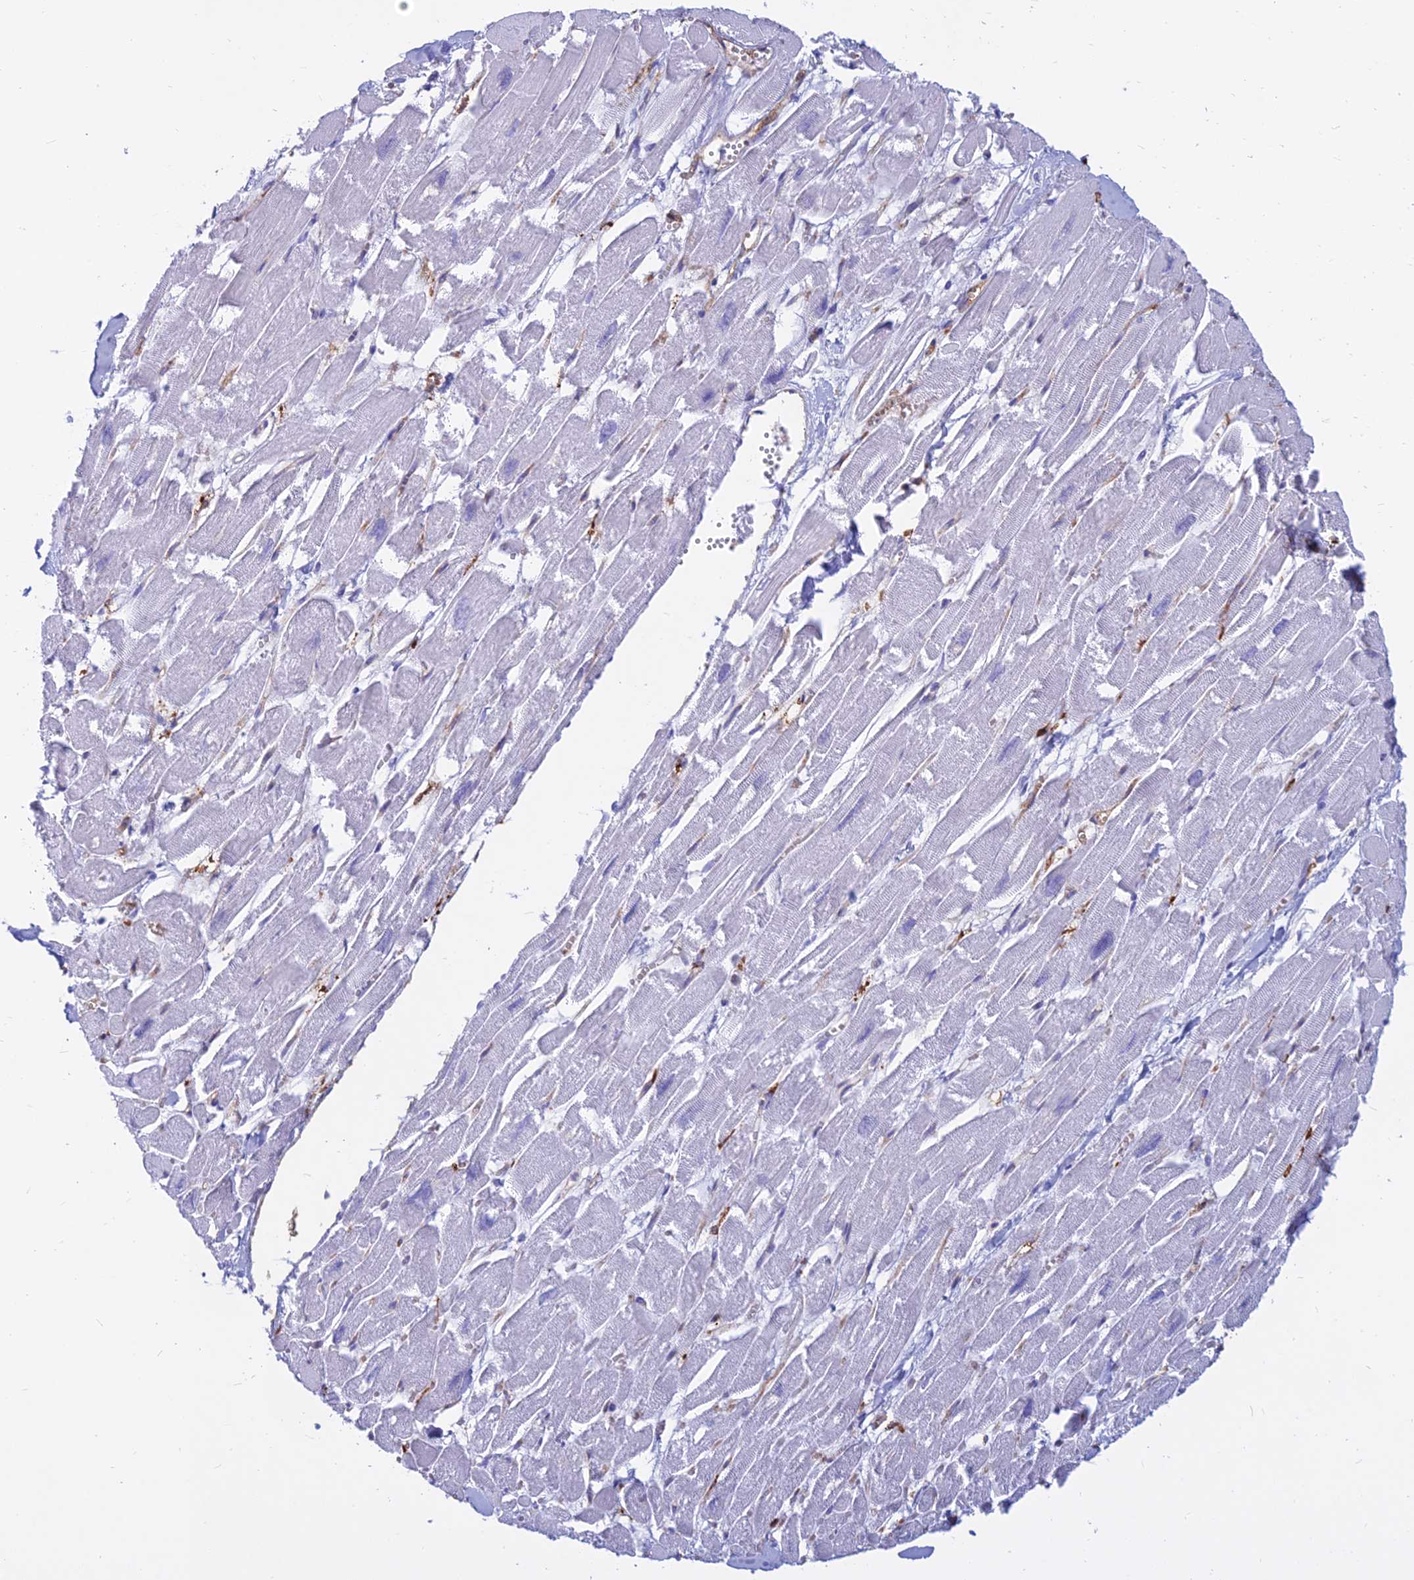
{"staining": {"intensity": "negative", "quantity": "none", "location": "none"}, "tissue": "heart muscle", "cell_type": "Cardiomyocytes", "image_type": "normal", "snomed": [{"axis": "morphology", "description": "Normal tissue, NOS"}, {"axis": "topography", "description": "Heart"}], "caption": "Immunohistochemical staining of benign human heart muscle shows no significant staining in cardiomyocytes. The staining is performed using DAB (3,3'-diaminobenzidine) brown chromogen with nuclei counter-stained in using hematoxylin.", "gene": "HLA", "patient": {"sex": "male", "age": 54}}